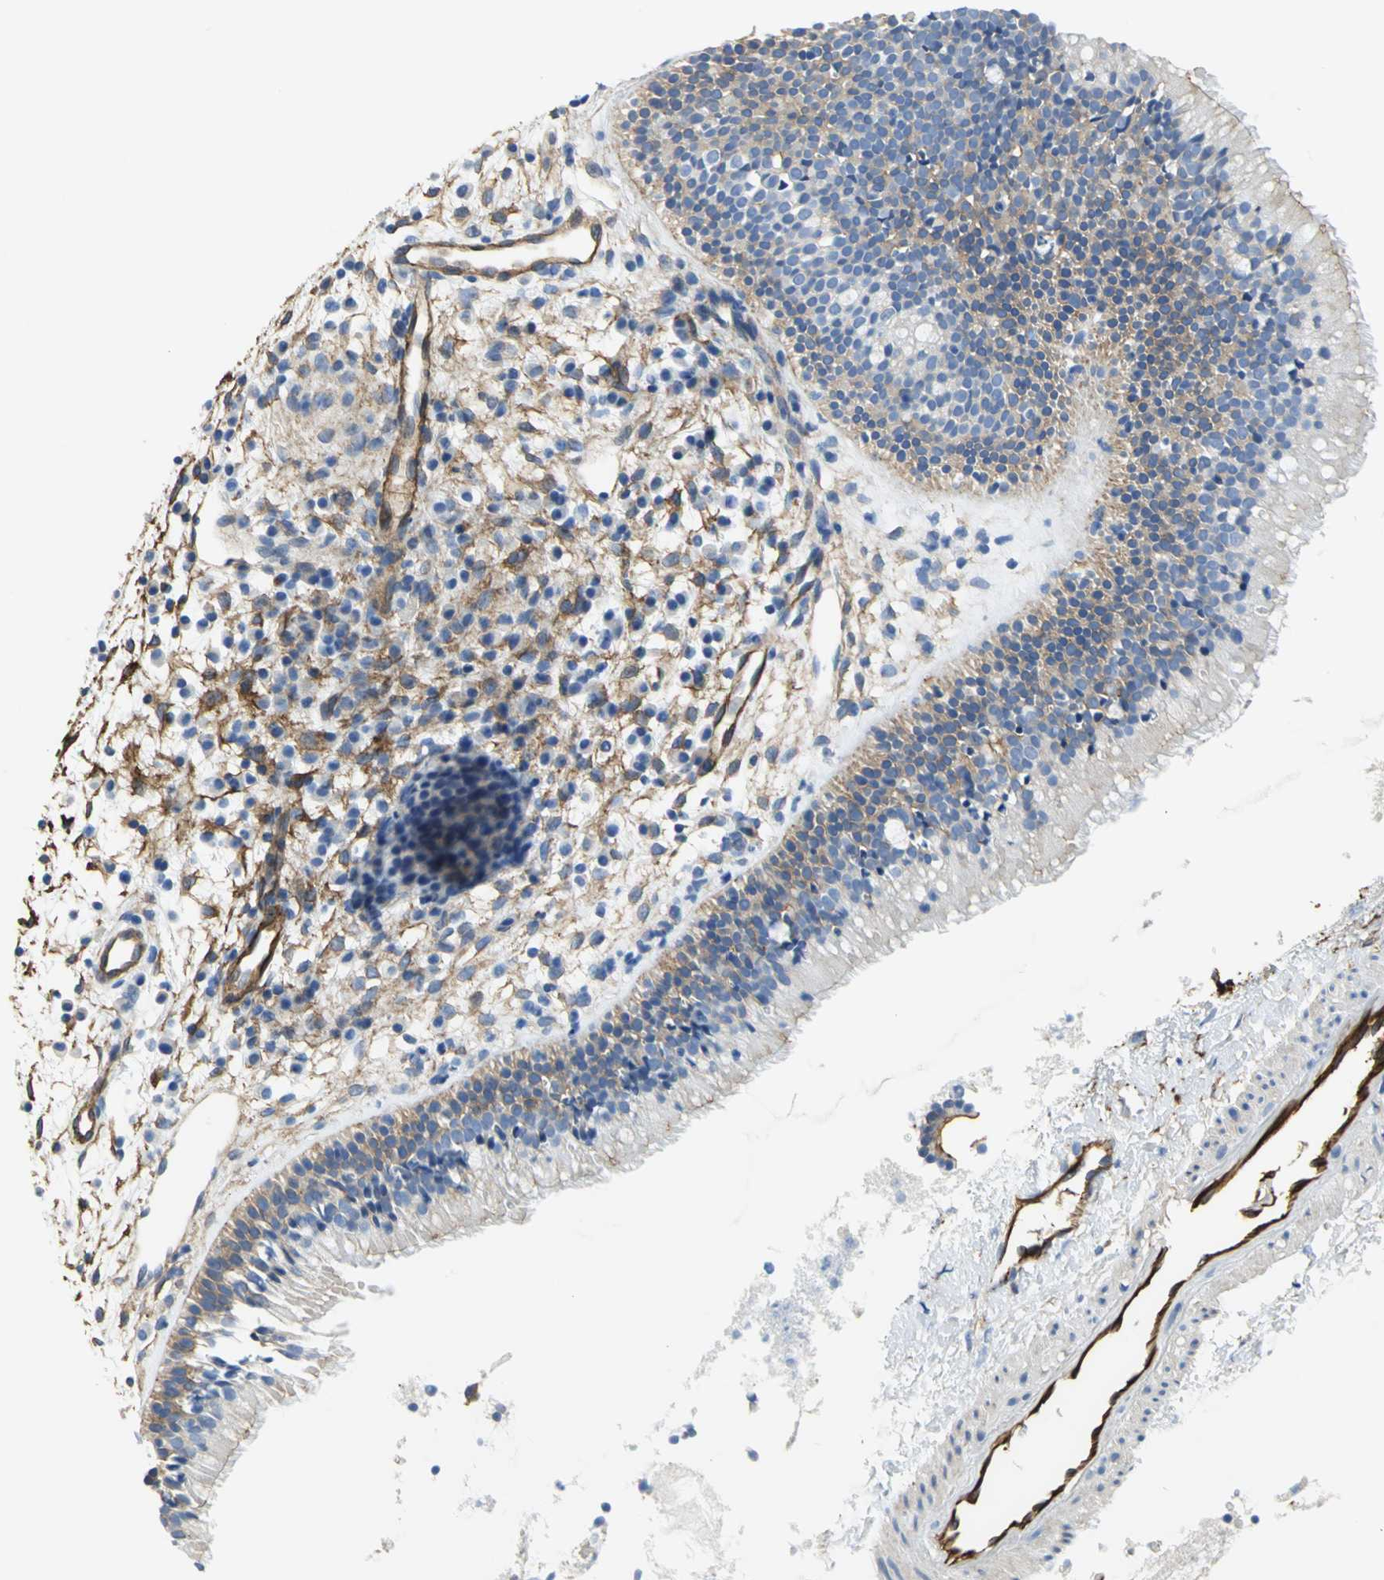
{"staining": {"intensity": "weak", "quantity": "25%-75%", "location": "cytoplasmic/membranous"}, "tissue": "nasopharynx", "cell_type": "Respiratory epithelial cells", "image_type": "normal", "snomed": [{"axis": "morphology", "description": "Normal tissue, NOS"}, {"axis": "topography", "description": "Nasopharynx"}], "caption": "Respiratory epithelial cells reveal low levels of weak cytoplasmic/membranous positivity in about 25%-75% of cells in normal human nasopharynx.", "gene": "FLNB", "patient": {"sex": "male", "age": 21}}